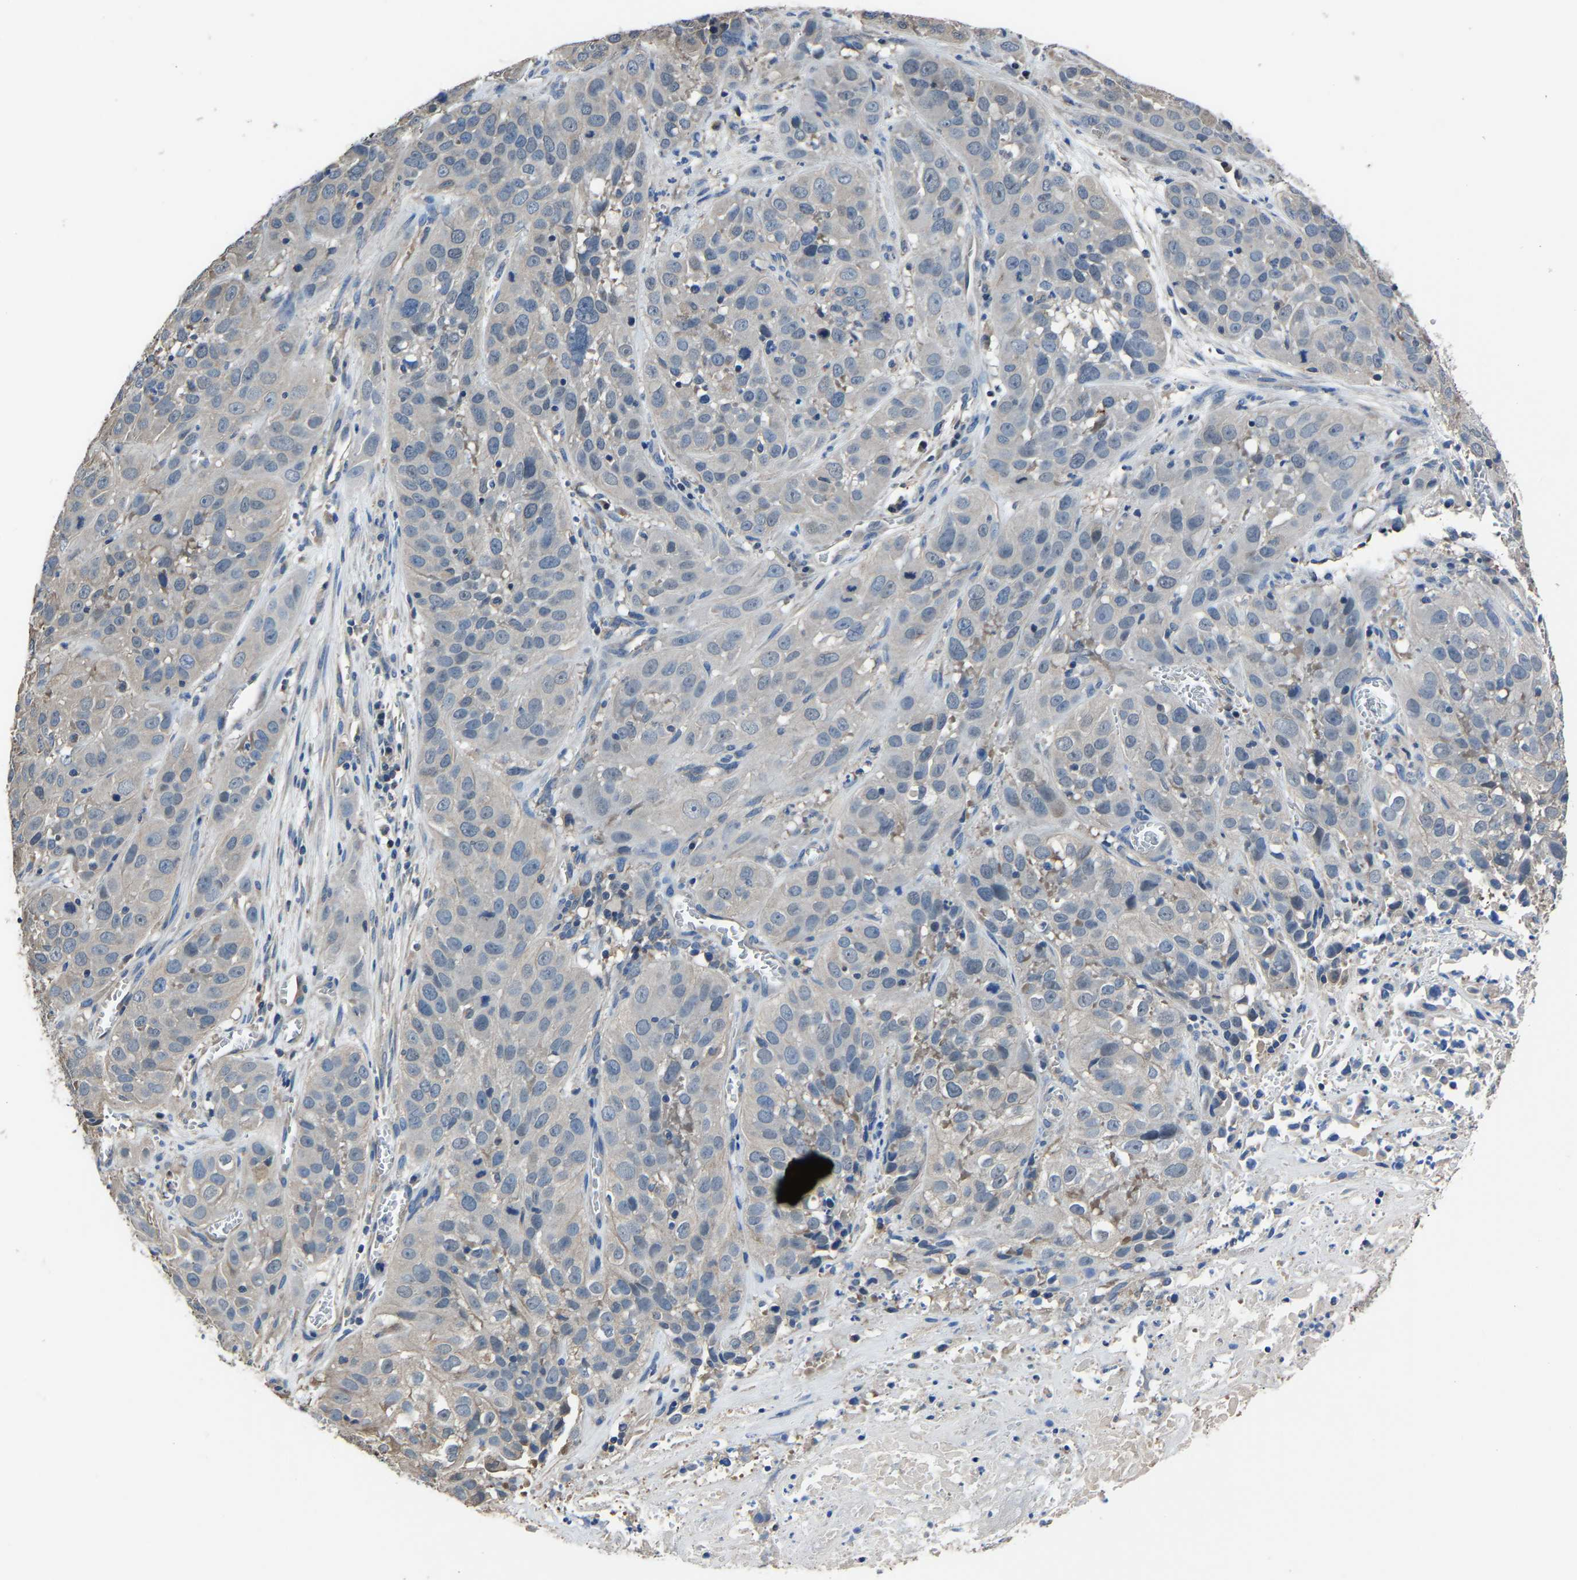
{"staining": {"intensity": "negative", "quantity": "none", "location": "none"}, "tissue": "cervical cancer", "cell_type": "Tumor cells", "image_type": "cancer", "snomed": [{"axis": "morphology", "description": "Squamous cell carcinoma, NOS"}, {"axis": "topography", "description": "Cervix"}], "caption": "Tumor cells show no significant protein expression in cervical cancer.", "gene": "STRBP", "patient": {"sex": "female", "age": 32}}